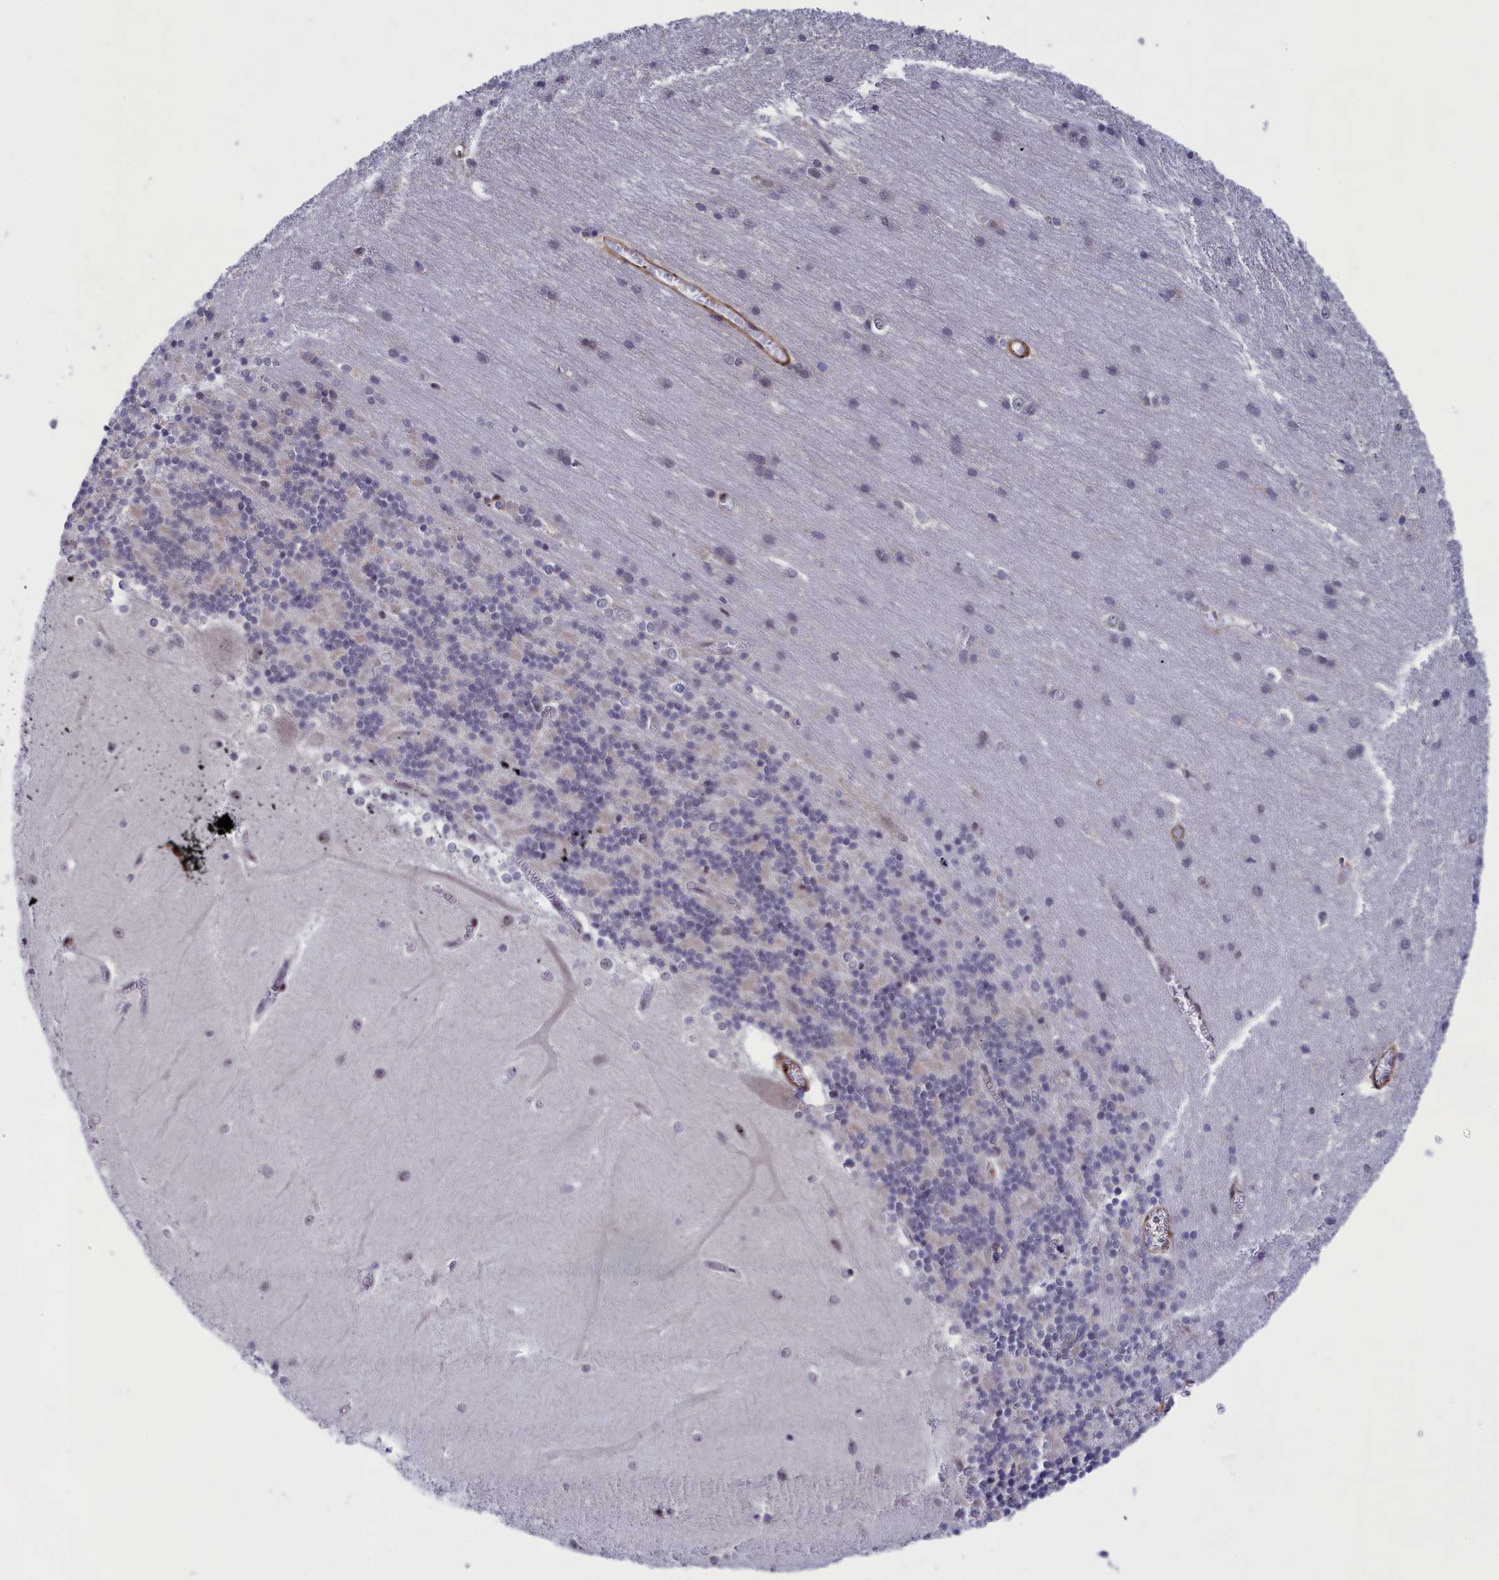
{"staining": {"intensity": "negative", "quantity": "none", "location": "none"}, "tissue": "cerebellum", "cell_type": "Cells in granular layer", "image_type": "normal", "snomed": [{"axis": "morphology", "description": "Normal tissue, NOS"}, {"axis": "topography", "description": "Cerebellum"}], "caption": "A high-resolution image shows immunohistochemistry (IHC) staining of unremarkable cerebellum, which reveals no significant staining in cells in granular layer.", "gene": "PPAN", "patient": {"sex": "male", "age": 37}}